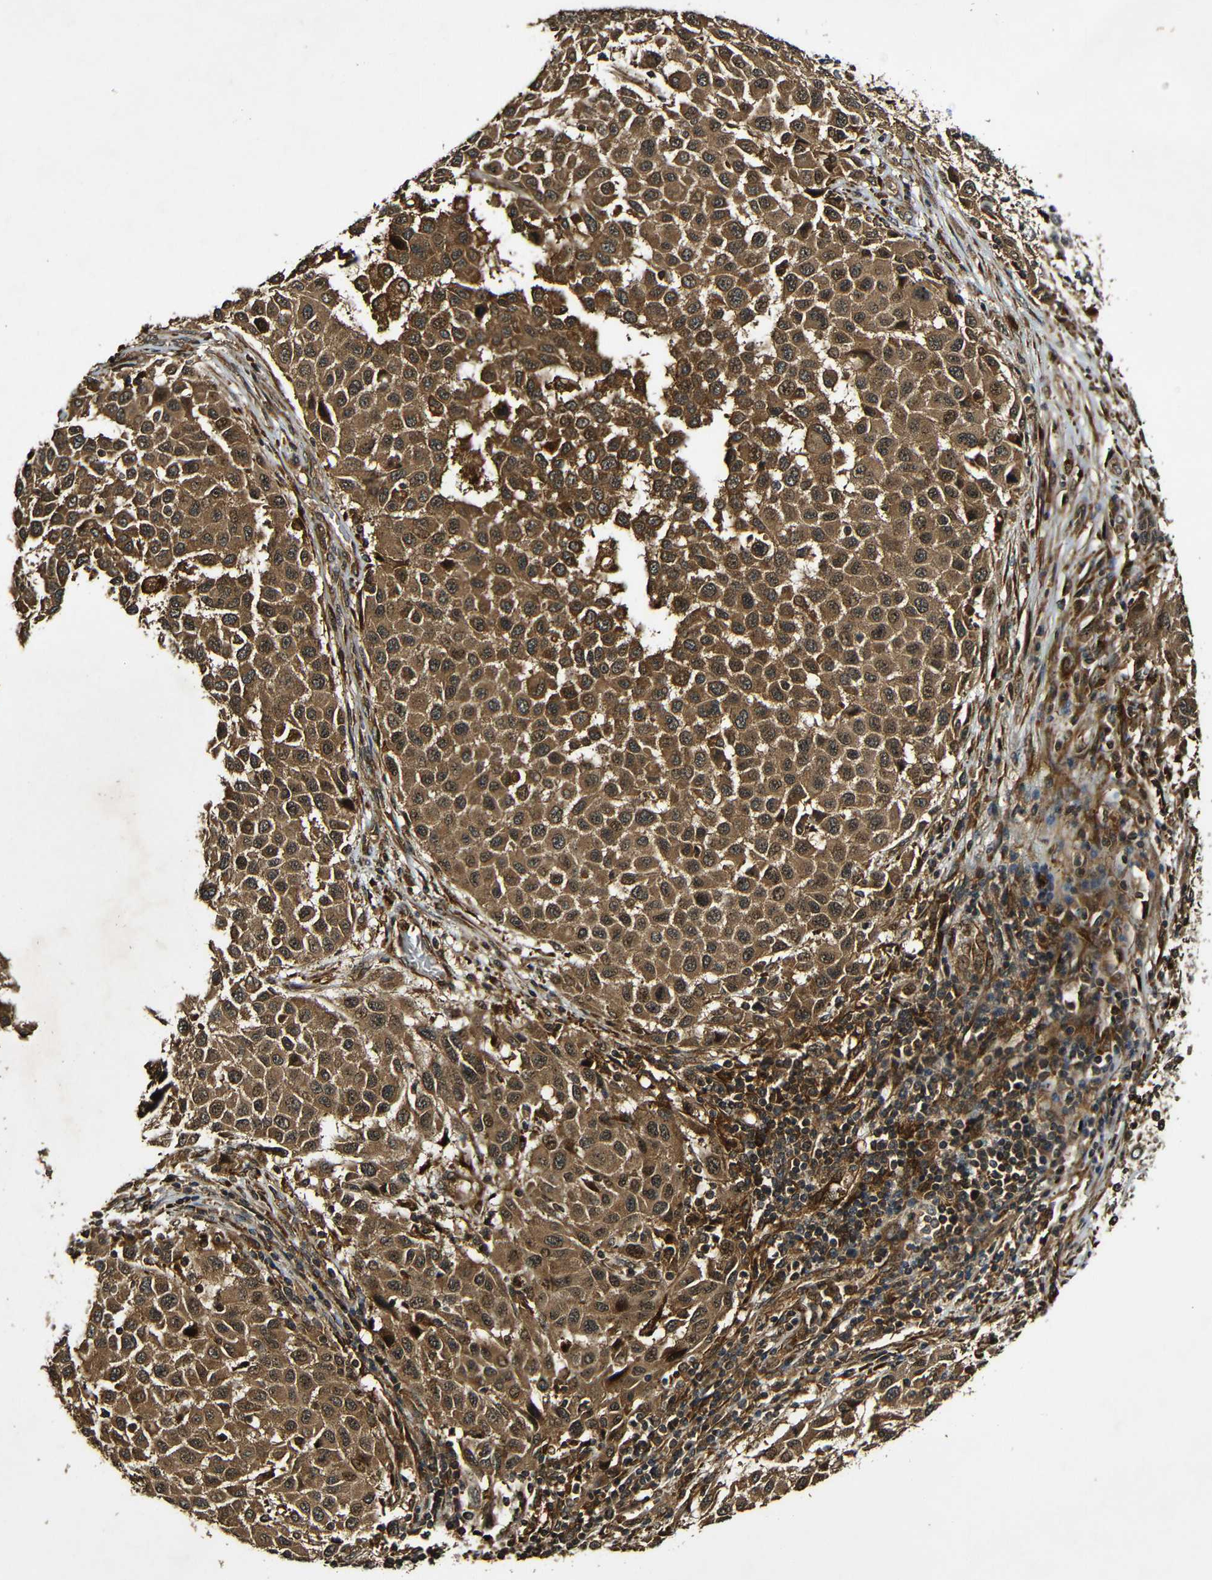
{"staining": {"intensity": "strong", "quantity": ">75%", "location": "cytoplasmic/membranous"}, "tissue": "melanoma", "cell_type": "Tumor cells", "image_type": "cancer", "snomed": [{"axis": "morphology", "description": "Malignant melanoma, Metastatic site"}, {"axis": "topography", "description": "Lymph node"}], "caption": "A histopathology image of malignant melanoma (metastatic site) stained for a protein displays strong cytoplasmic/membranous brown staining in tumor cells.", "gene": "CASP8", "patient": {"sex": "male", "age": 61}}